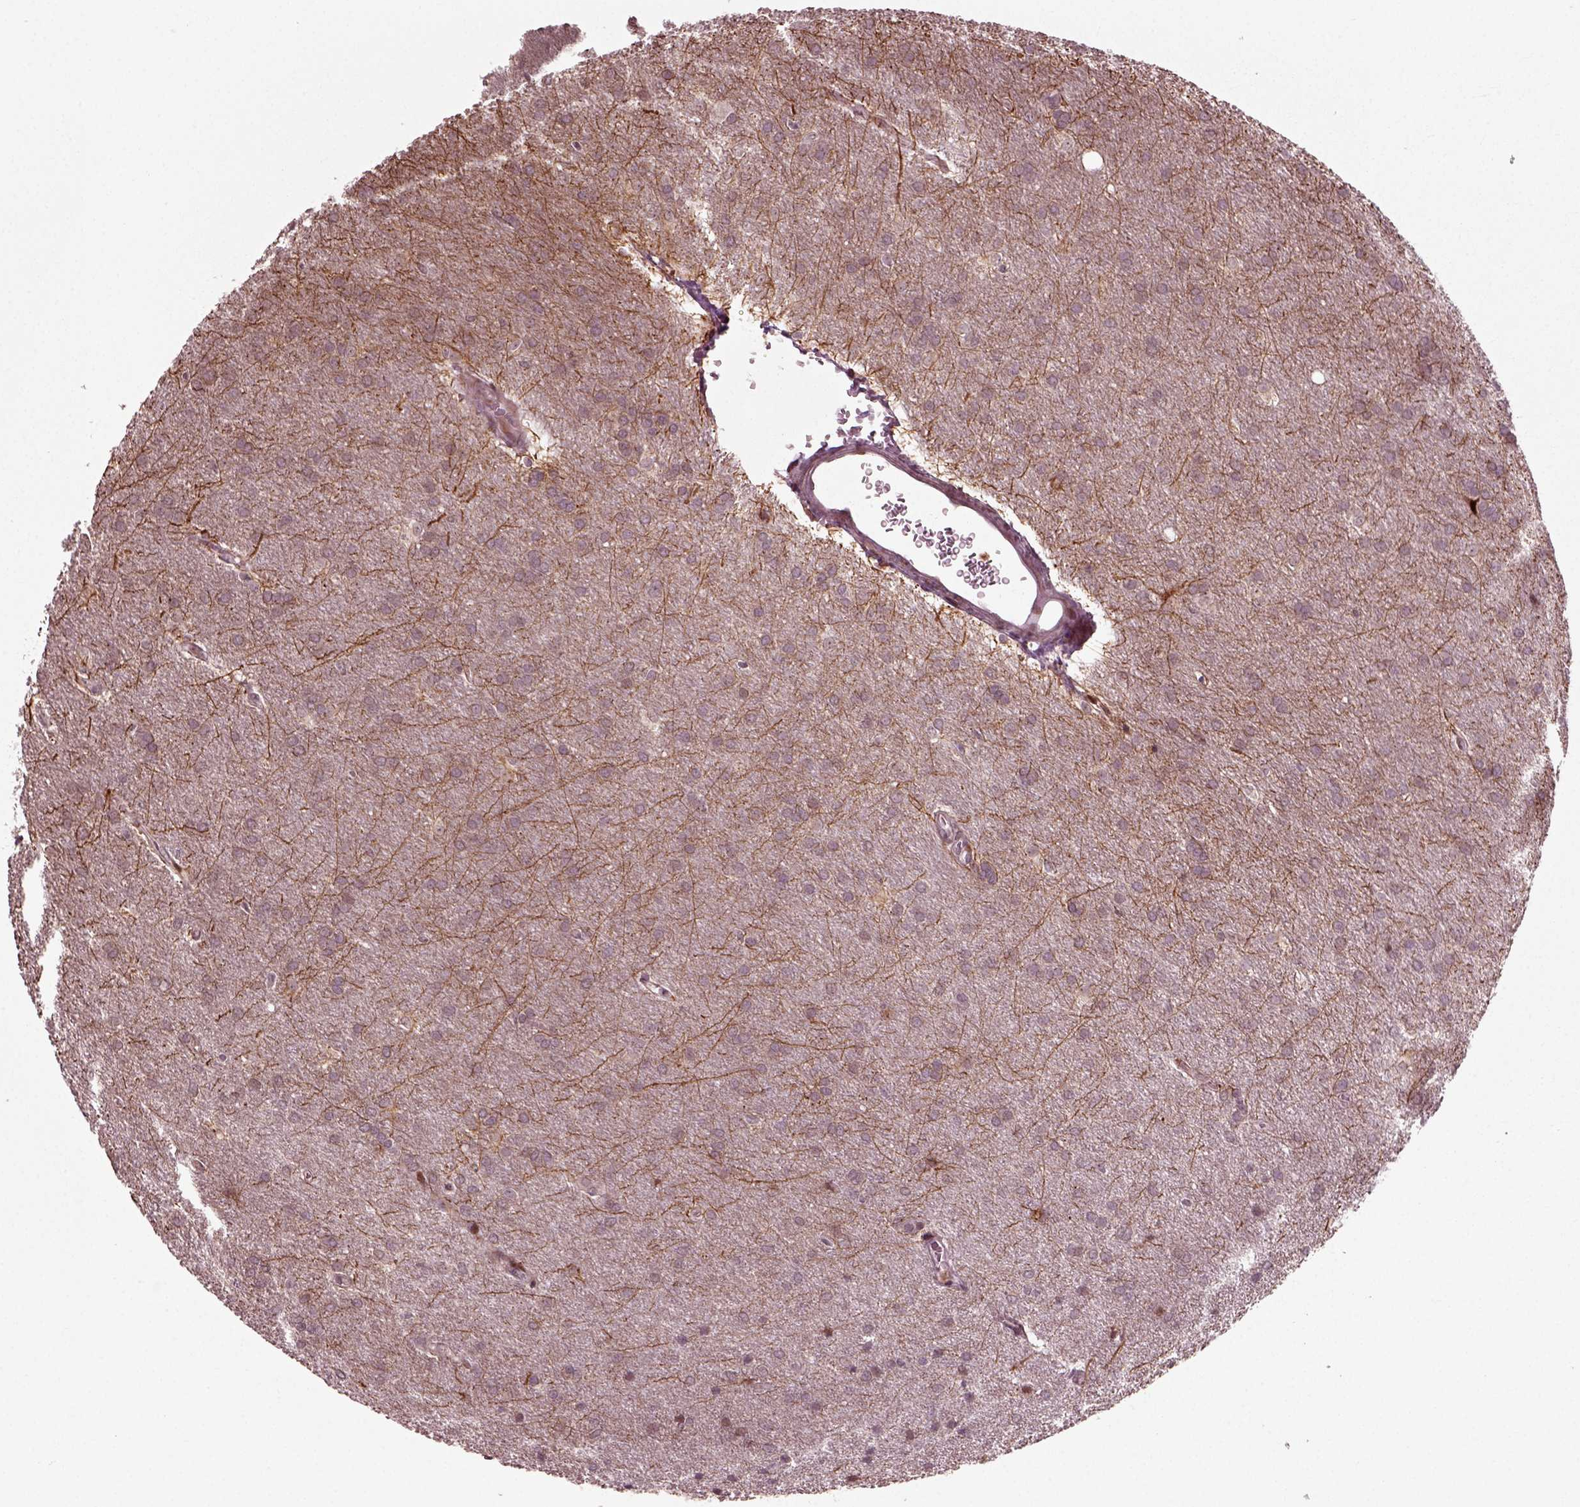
{"staining": {"intensity": "negative", "quantity": "none", "location": "none"}, "tissue": "glioma", "cell_type": "Tumor cells", "image_type": "cancer", "snomed": [{"axis": "morphology", "description": "Glioma, malignant, Low grade"}, {"axis": "topography", "description": "Brain"}], "caption": "Malignant glioma (low-grade) was stained to show a protein in brown. There is no significant positivity in tumor cells. (Immunohistochemistry (ihc), brightfield microscopy, high magnification).", "gene": "CDC14A", "patient": {"sex": "female", "age": 32}}